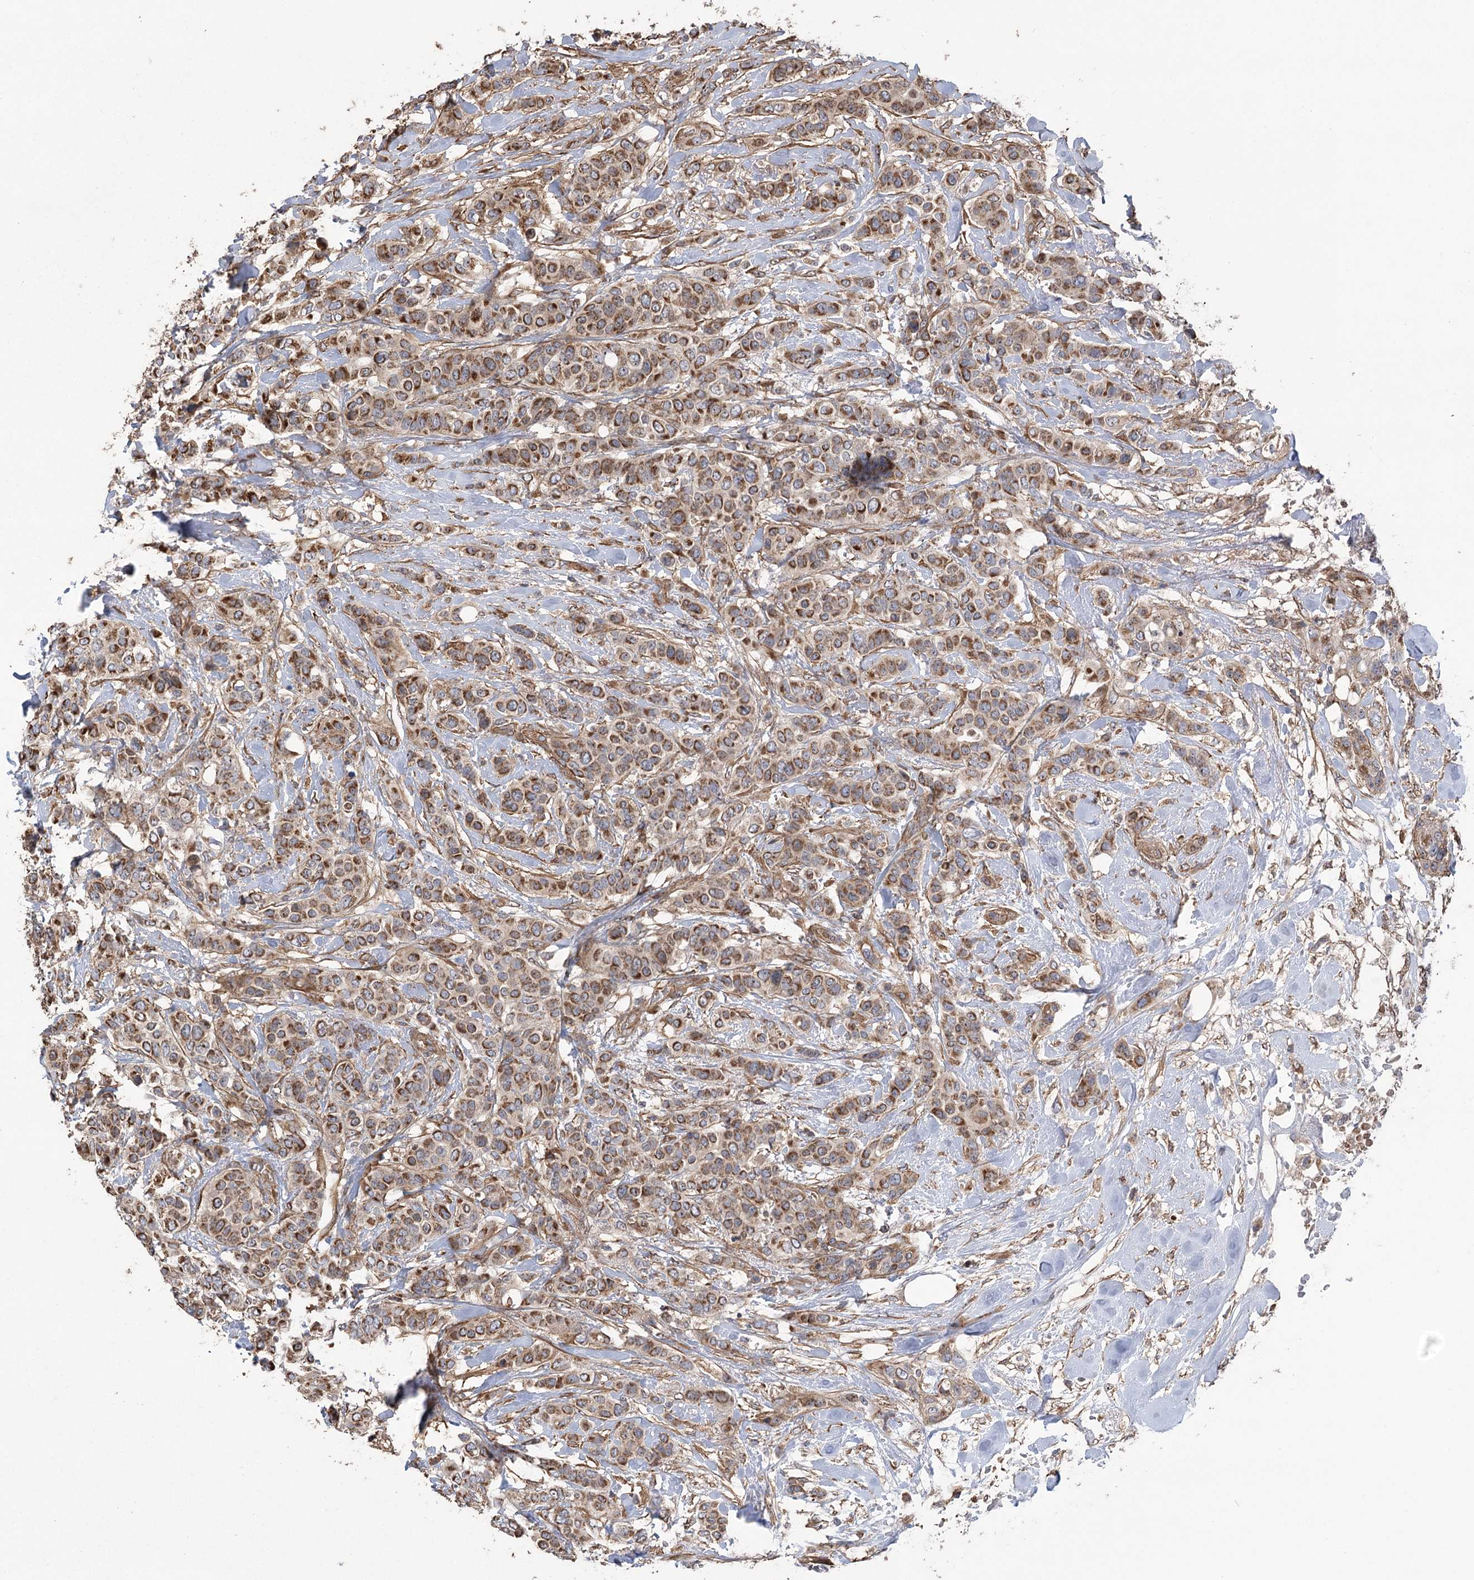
{"staining": {"intensity": "strong", "quantity": ">75%", "location": "cytoplasmic/membranous"}, "tissue": "breast cancer", "cell_type": "Tumor cells", "image_type": "cancer", "snomed": [{"axis": "morphology", "description": "Lobular carcinoma"}, {"axis": "topography", "description": "Breast"}], "caption": "This image exhibits breast cancer (lobular carcinoma) stained with immunohistochemistry to label a protein in brown. The cytoplasmic/membranous of tumor cells show strong positivity for the protein. Nuclei are counter-stained blue.", "gene": "RWDD4", "patient": {"sex": "female", "age": 51}}